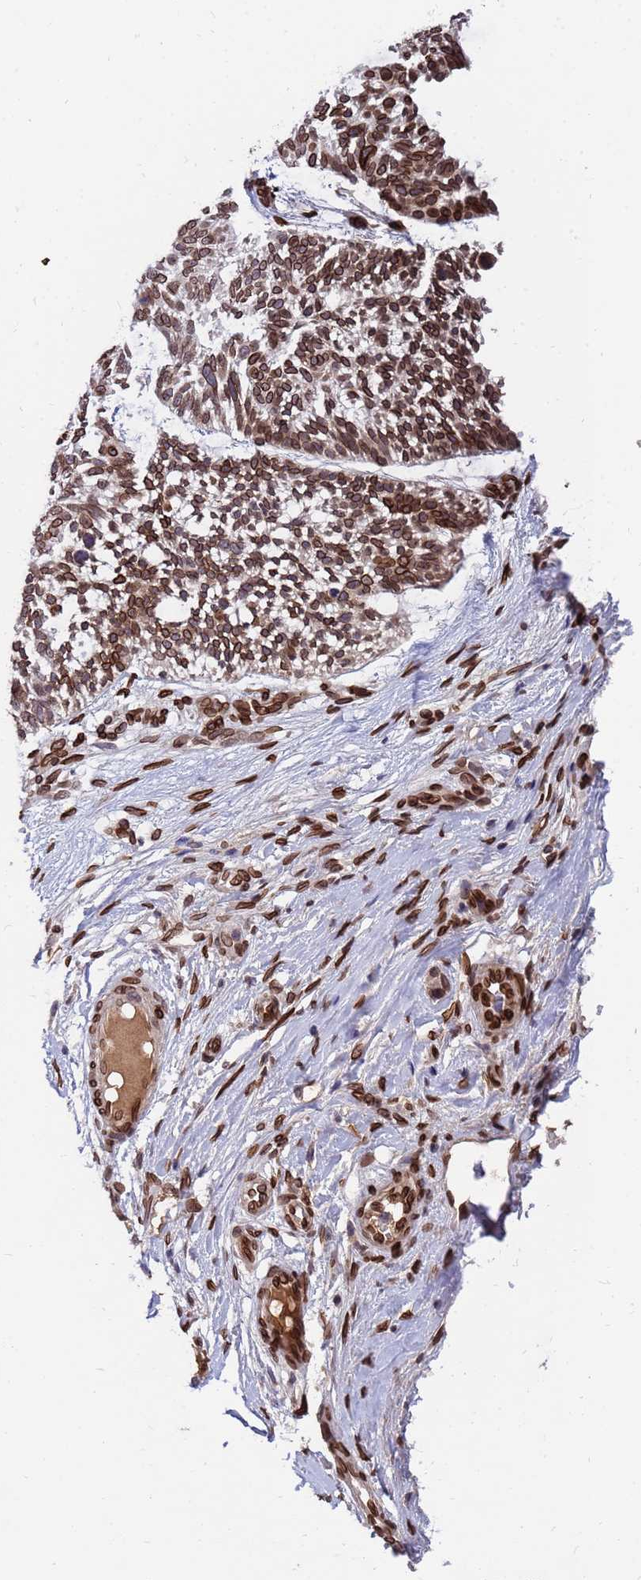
{"staining": {"intensity": "strong", "quantity": ">75%", "location": "cytoplasmic/membranous,nuclear"}, "tissue": "skin cancer", "cell_type": "Tumor cells", "image_type": "cancer", "snomed": [{"axis": "morphology", "description": "Basal cell carcinoma"}, {"axis": "topography", "description": "Skin"}], "caption": "Immunohistochemical staining of skin cancer displays high levels of strong cytoplasmic/membranous and nuclear staining in approximately >75% of tumor cells. Ihc stains the protein of interest in brown and the nuclei are stained blue.", "gene": "GPR135", "patient": {"sex": "male", "age": 88}}